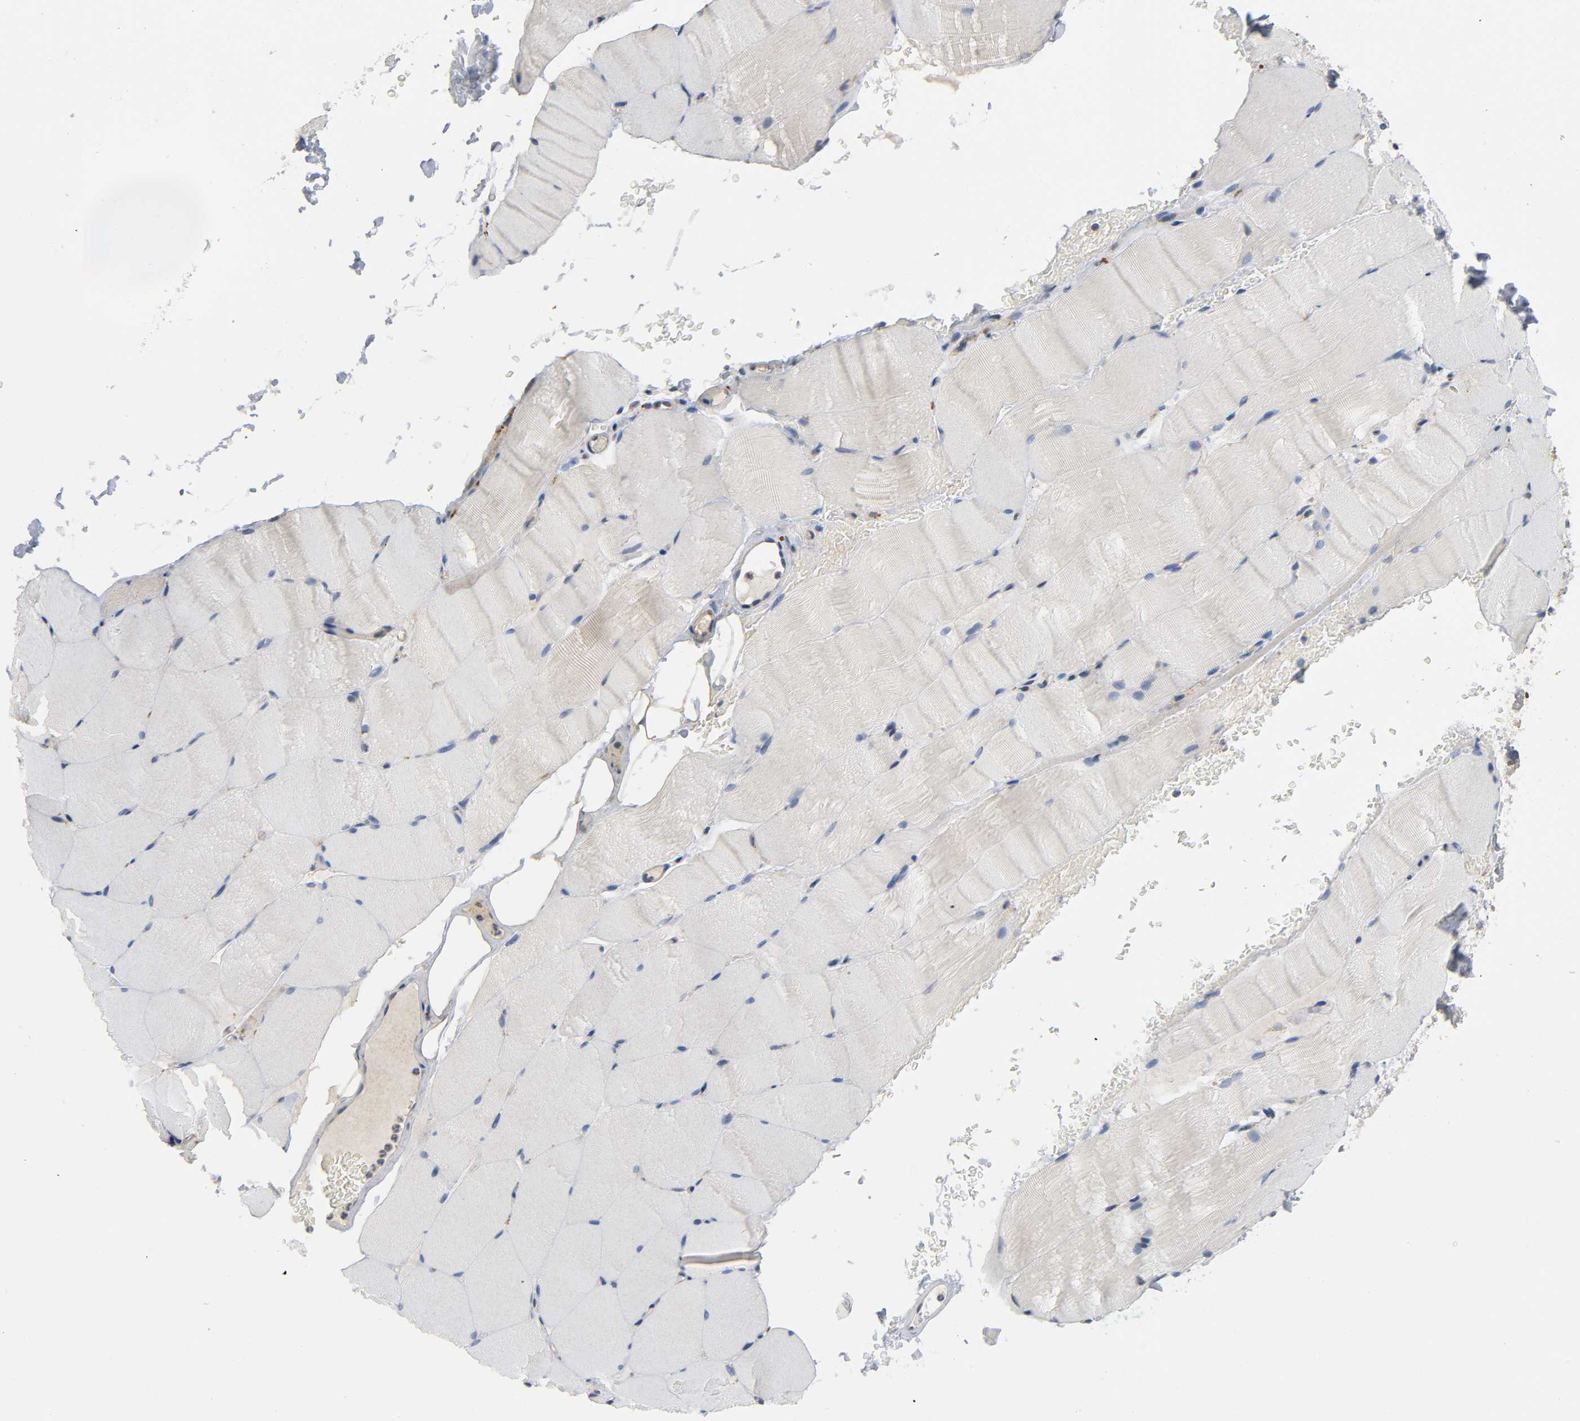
{"staining": {"intensity": "negative", "quantity": "none", "location": "none"}, "tissue": "skeletal muscle", "cell_type": "Myocytes", "image_type": "normal", "snomed": [{"axis": "morphology", "description": "Normal tissue, NOS"}, {"axis": "topography", "description": "Skeletal muscle"}], "caption": "An IHC micrograph of normal skeletal muscle is shown. There is no staining in myocytes of skeletal muscle.", "gene": "HDAC6", "patient": {"sex": "female", "age": 37}}